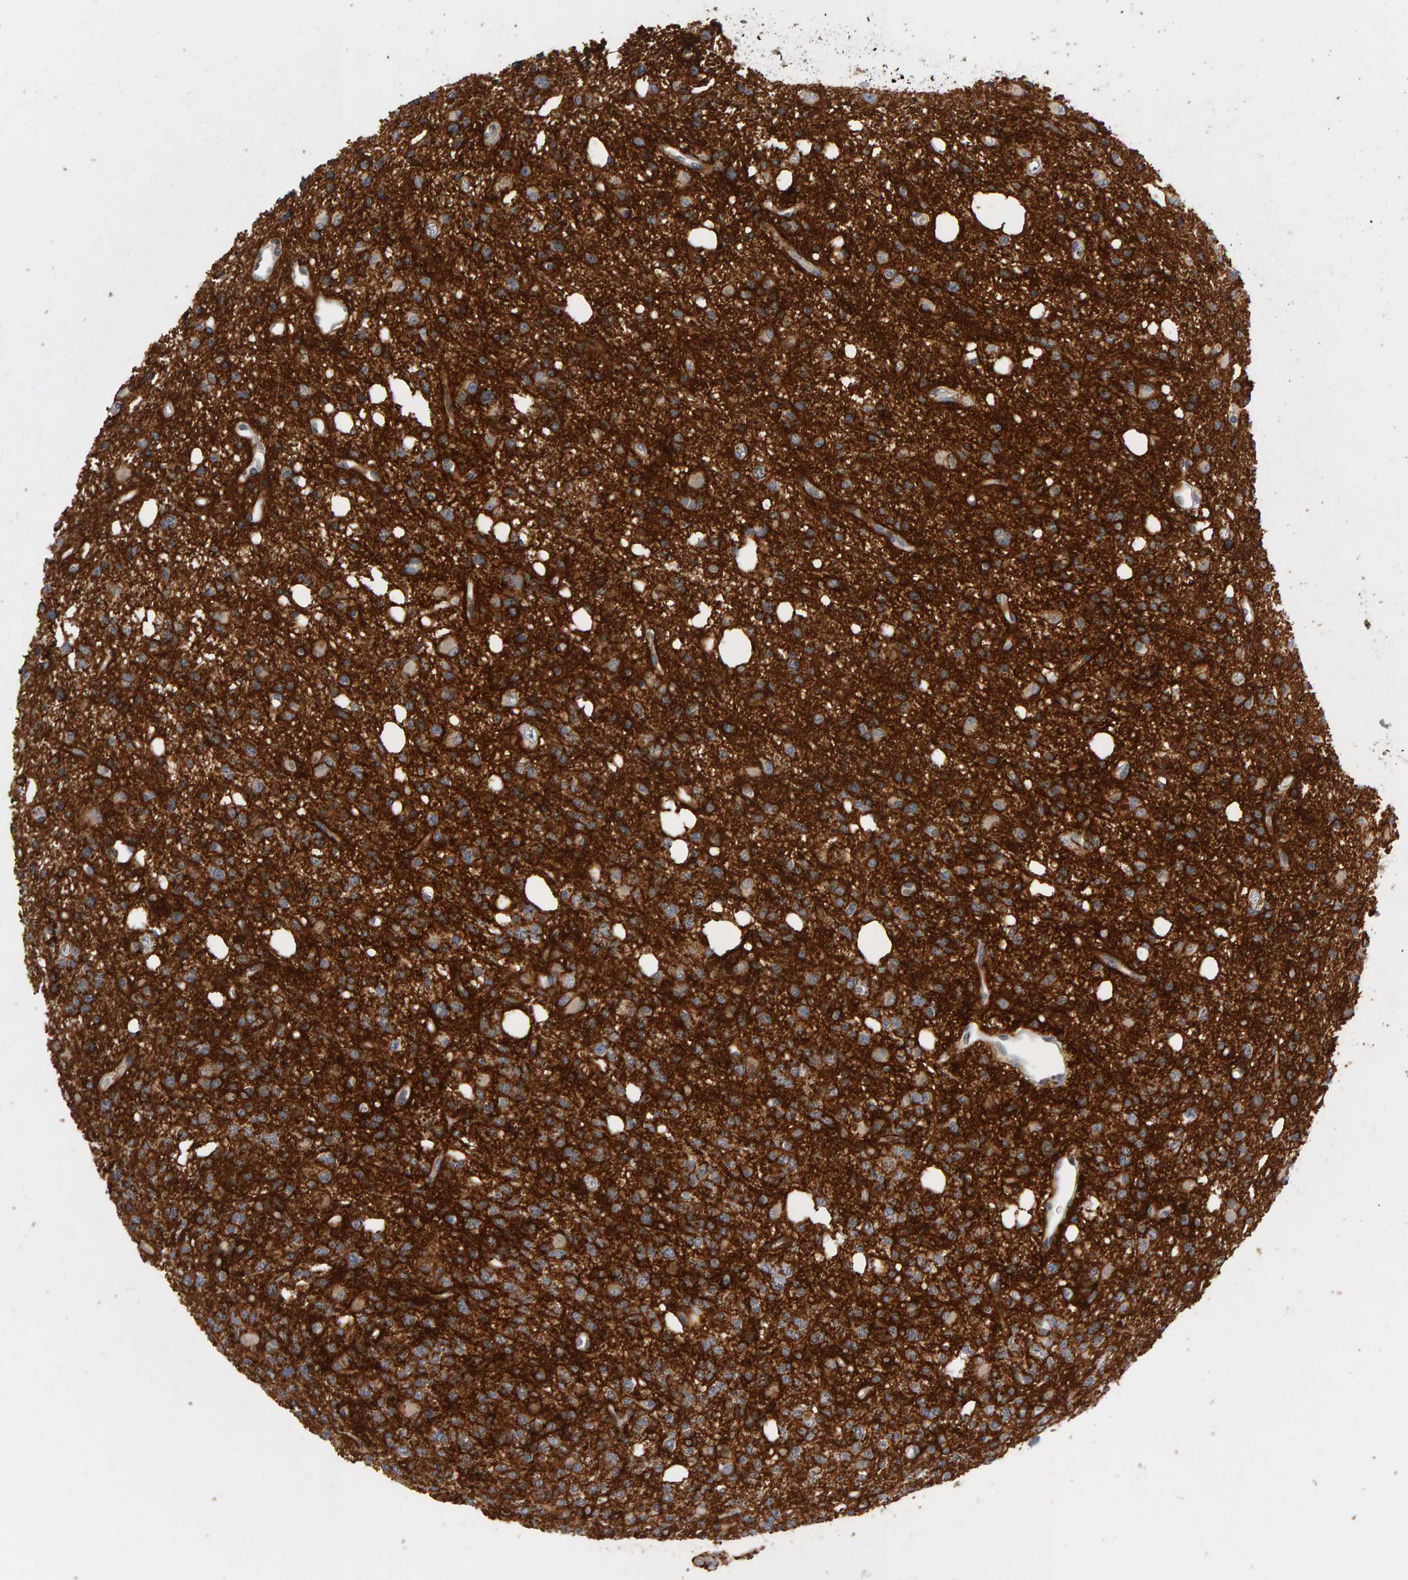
{"staining": {"intensity": "moderate", "quantity": "<25%", "location": "cytoplasmic/membranous"}, "tissue": "glioma", "cell_type": "Tumor cells", "image_type": "cancer", "snomed": [{"axis": "morphology", "description": "Glioma, malignant, High grade"}, {"axis": "topography", "description": "Brain"}], "caption": "There is low levels of moderate cytoplasmic/membranous staining in tumor cells of malignant high-grade glioma, as demonstrated by immunohistochemical staining (brown color).", "gene": "NUDCD1", "patient": {"sex": "female", "age": 62}}